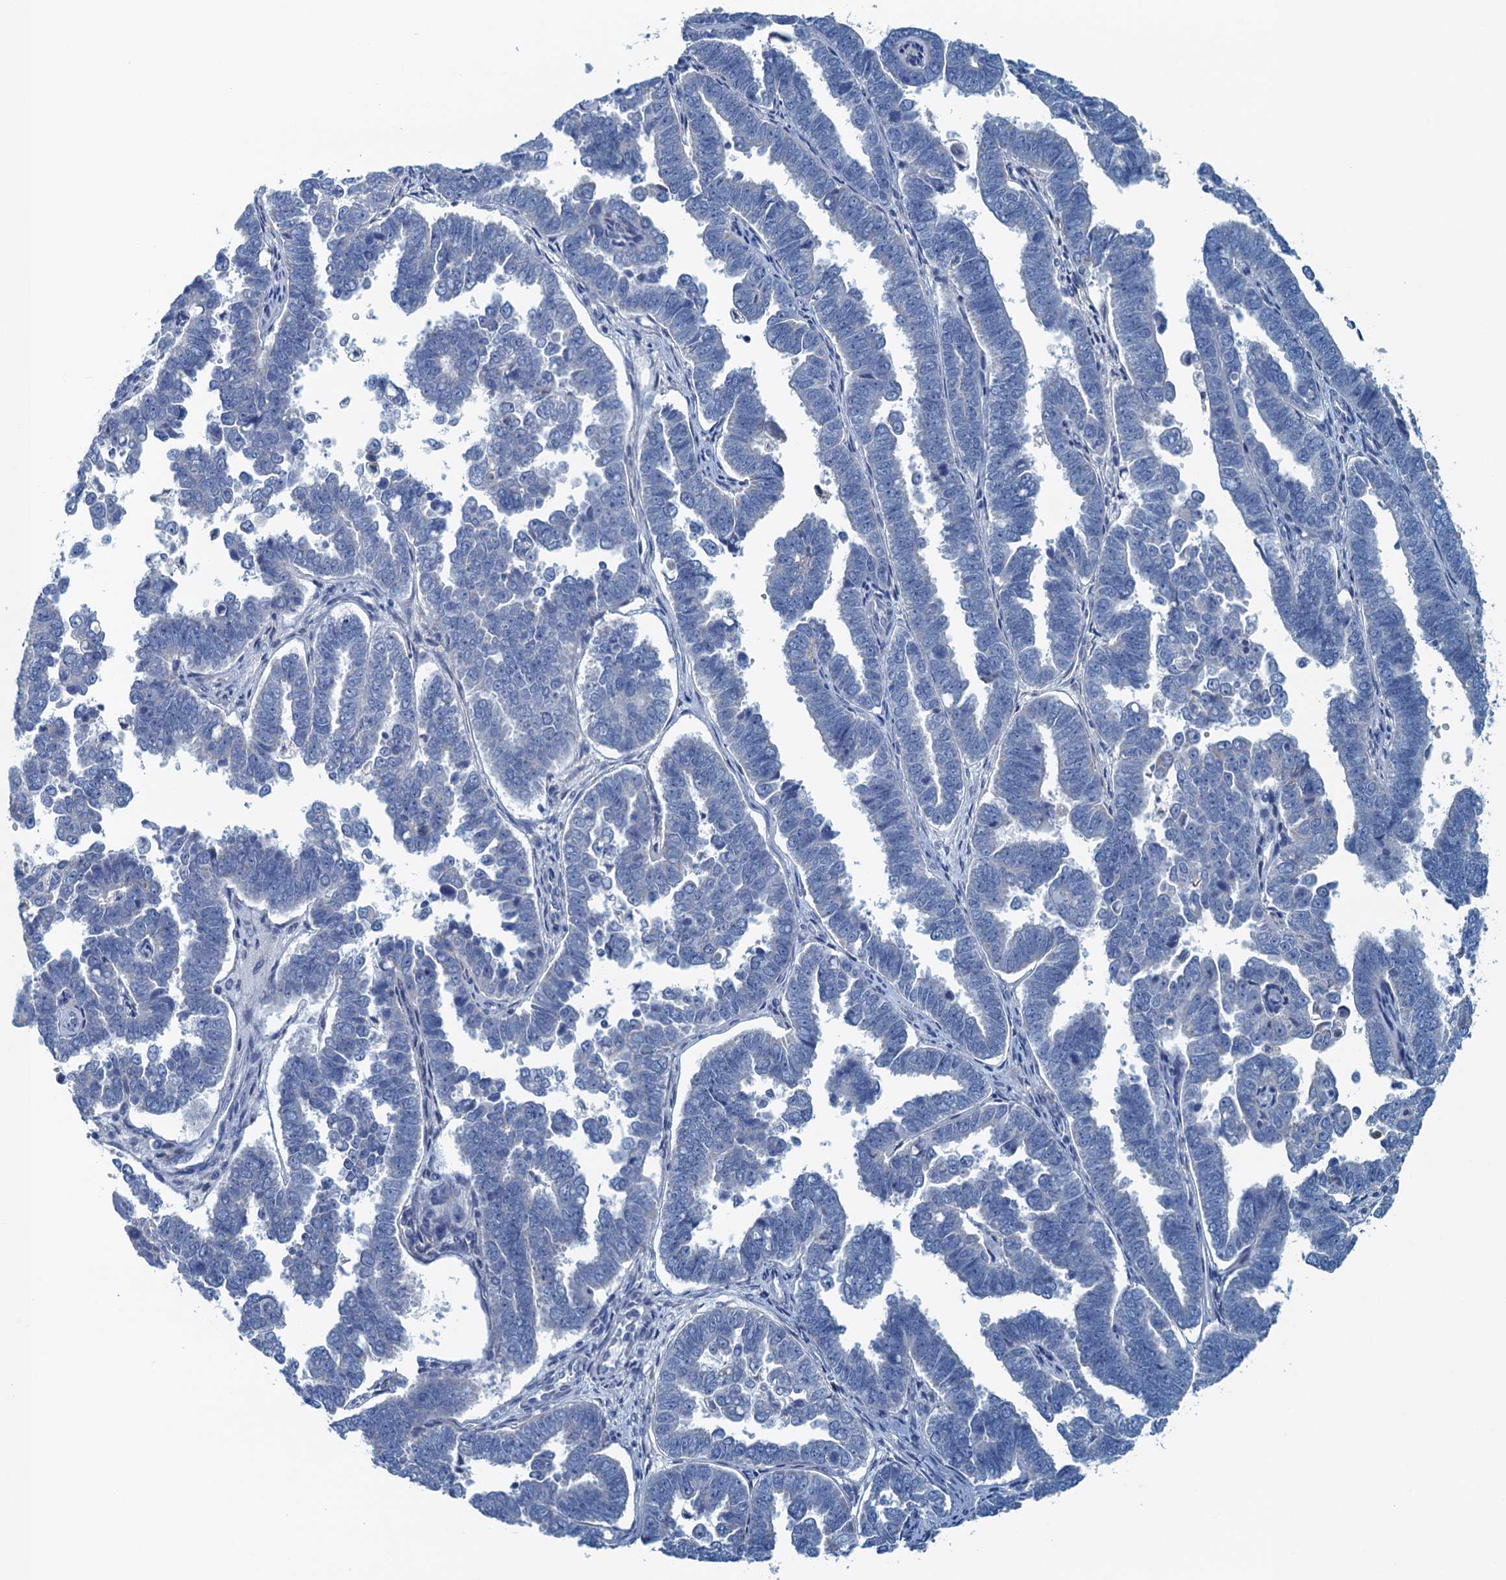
{"staining": {"intensity": "negative", "quantity": "none", "location": "none"}, "tissue": "endometrial cancer", "cell_type": "Tumor cells", "image_type": "cancer", "snomed": [{"axis": "morphology", "description": "Adenocarcinoma, NOS"}, {"axis": "topography", "description": "Endometrium"}], "caption": "Tumor cells are negative for brown protein staining in endometrial adenocarcinoma.", "gene": "C10orf88", "patient": {"sex": "female", "age": 75}}